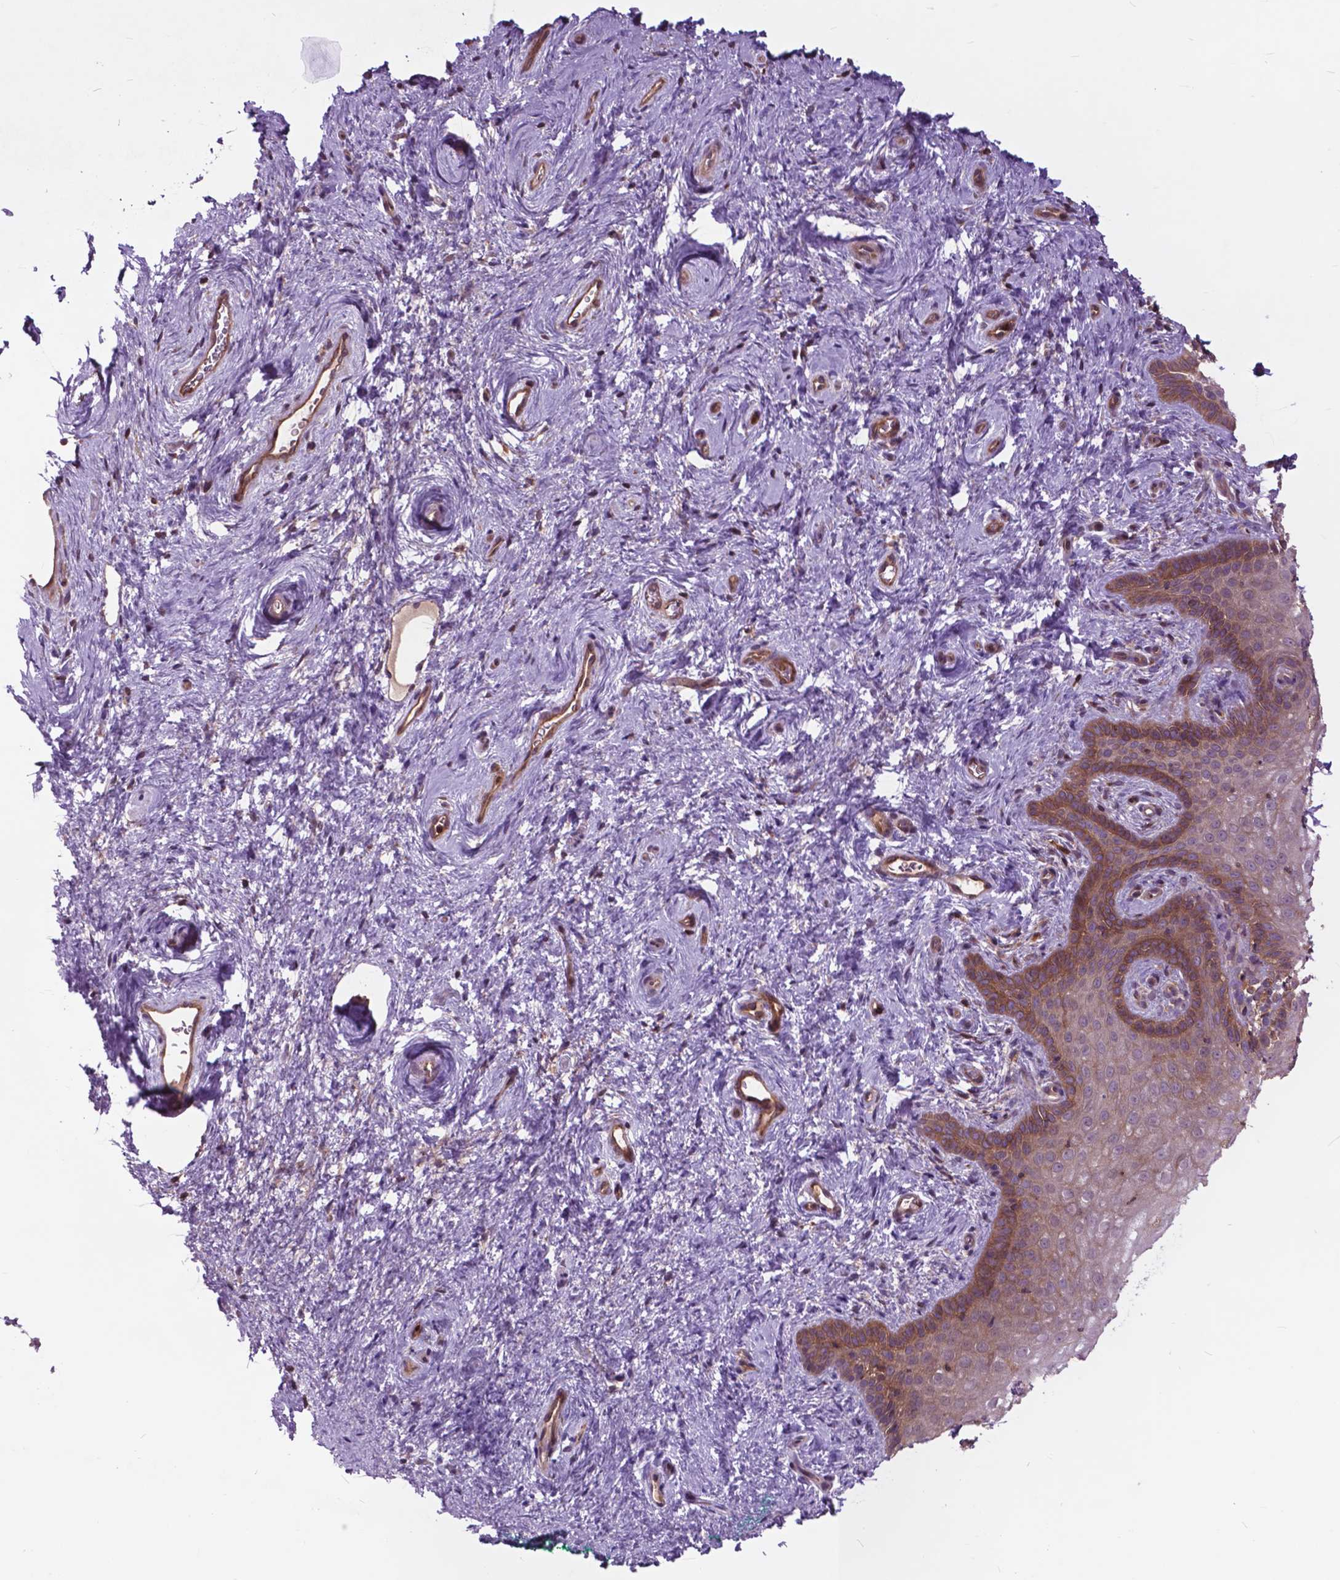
{"staining": {"intensity": "moderate", "quantity": "25%-75%", "location": "cytoplasmic/membranous"}, "tissue": "vagina", "cell_type": "Squamous epithelial cells", "image_type": "normal", "snomed": [{"axis": "morphology", "description": "Normal tissue, NOS"}, {"axis": "topography", "description": "Vagina"}], "caption": "Immunohistochemistry (IHC) of normal human vagina shows medium levels of moderate cytoplasmic/membranous positivity in approximately 25%-75% of squamous epithelial cells.", "gene": "ARAF", "patient": {"sex": "female", "age": 45}}